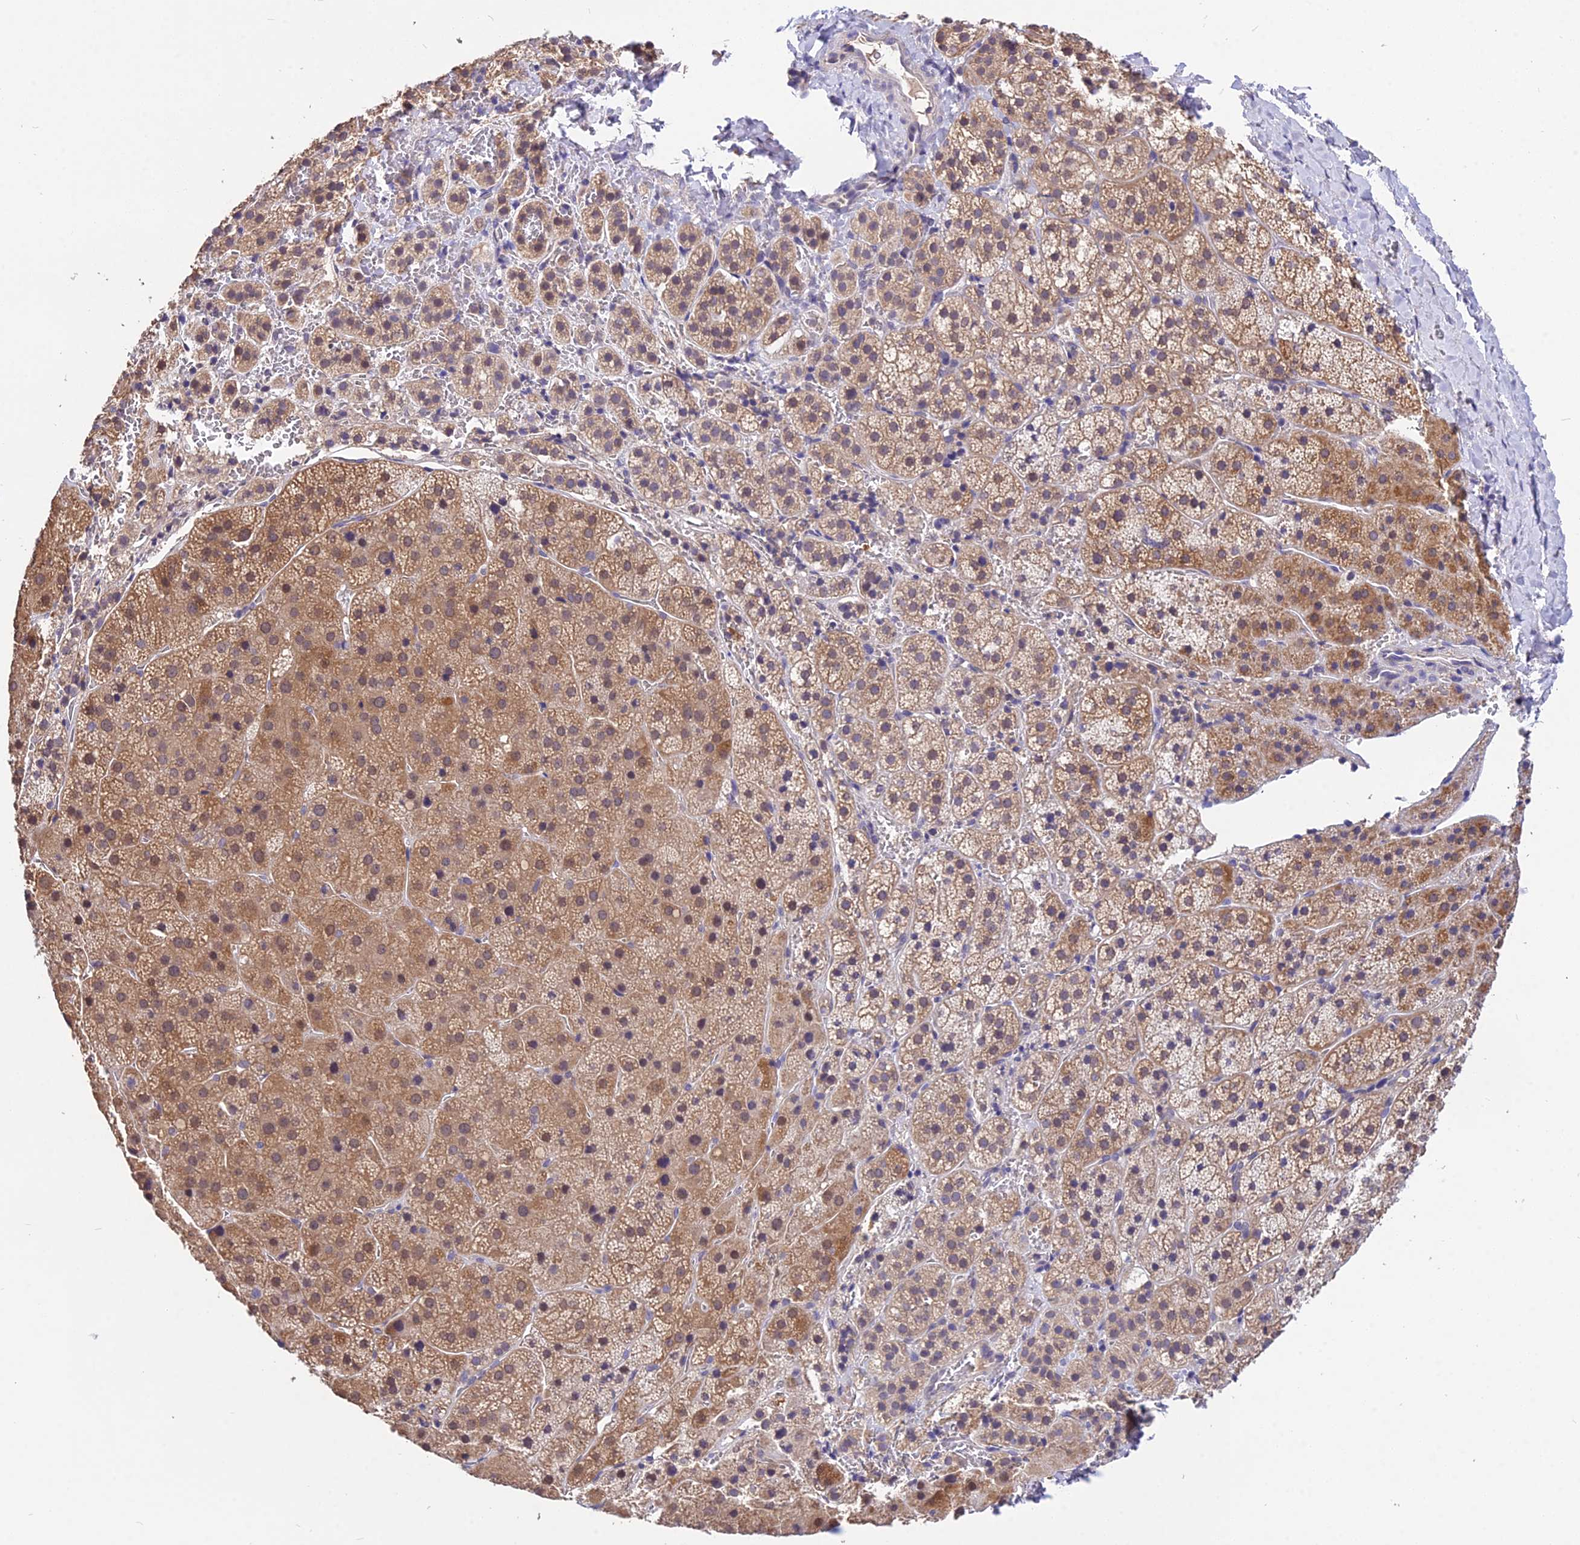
{"staining": {"intensity": "moderate", "quantity": ">75%", "location": "cytoplasmic/membranous"}, "tissue": "adrenal gland", "cell_type": "Glandular cells", "image_type": "normal", "snomed": [{"axis": "morphology", "description": "Normal tissue, NOS"}, {"axis": "topography", "description": "Adrenal gland"}], "caption": "IHC of normal adrenal gland shows medium levels of moderate cytoplasmic/membranous staining in approximately >75% of glandular cells.", "gene": "PGK1", "patient": {"sex": "female", "age": 44}}